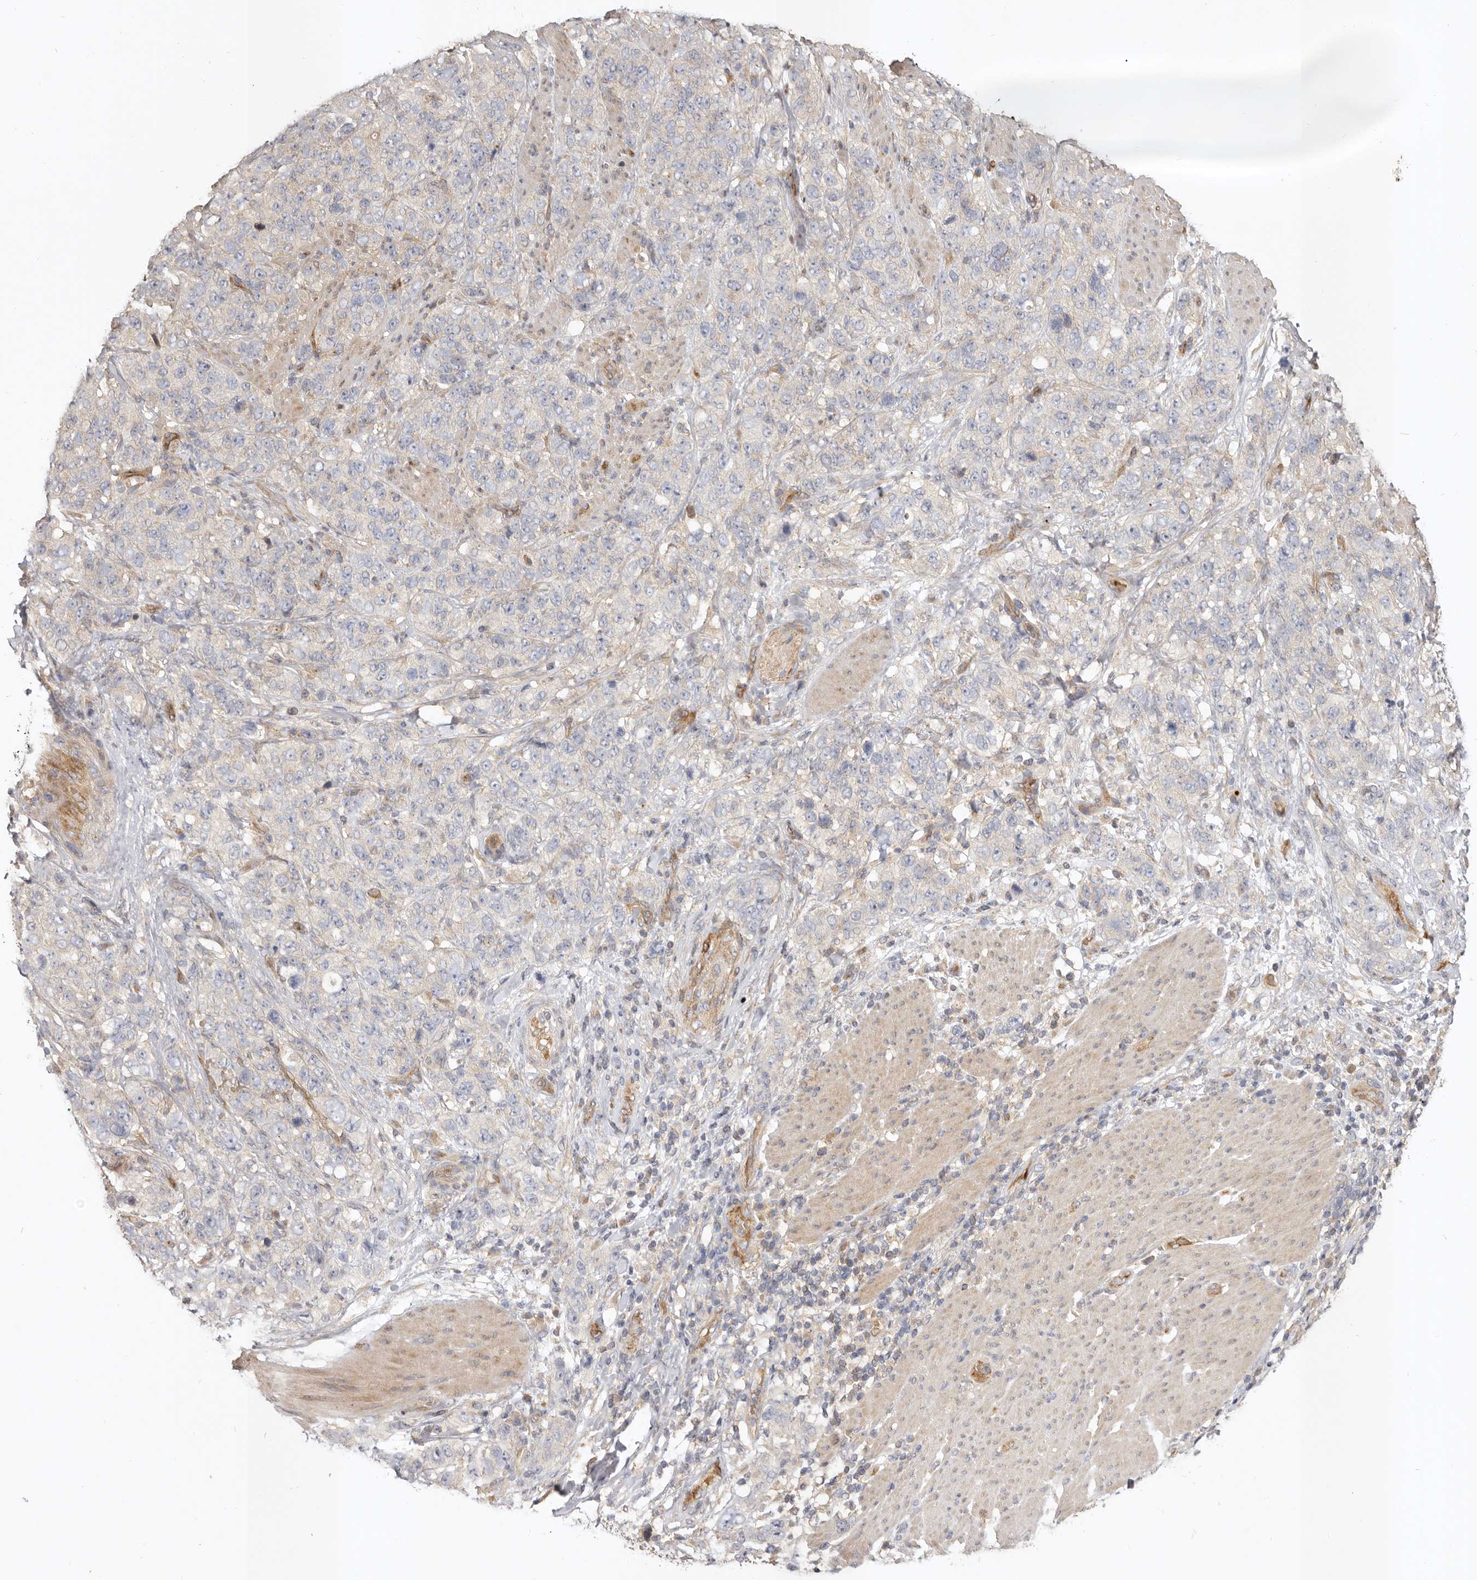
{"staining": {"intensity": "negative", "quantity": "none", "location": "none"}, "tissue": "stomach cancer", "cell_type": "Tumor cells", "image_type": "cancer", "snomed": [{"axis": "morphology", "description": "Adenocarcinoma, NOS"}, {"axis": "topography", "description": "Stomach"}], "caption": "Protein analysis of stomach cancer (adenocarcinoma) displays no significant staining in tumor cells. Brightfield microscopy of immunohistochemistry (IHC) stained with DAB (3,3'-diaminobenzidine) (brown) and hematoxylin (blue), captured at high magnification.", "gene": "ADAMTS9", "patient": {"sex": "male", "age": 48}}